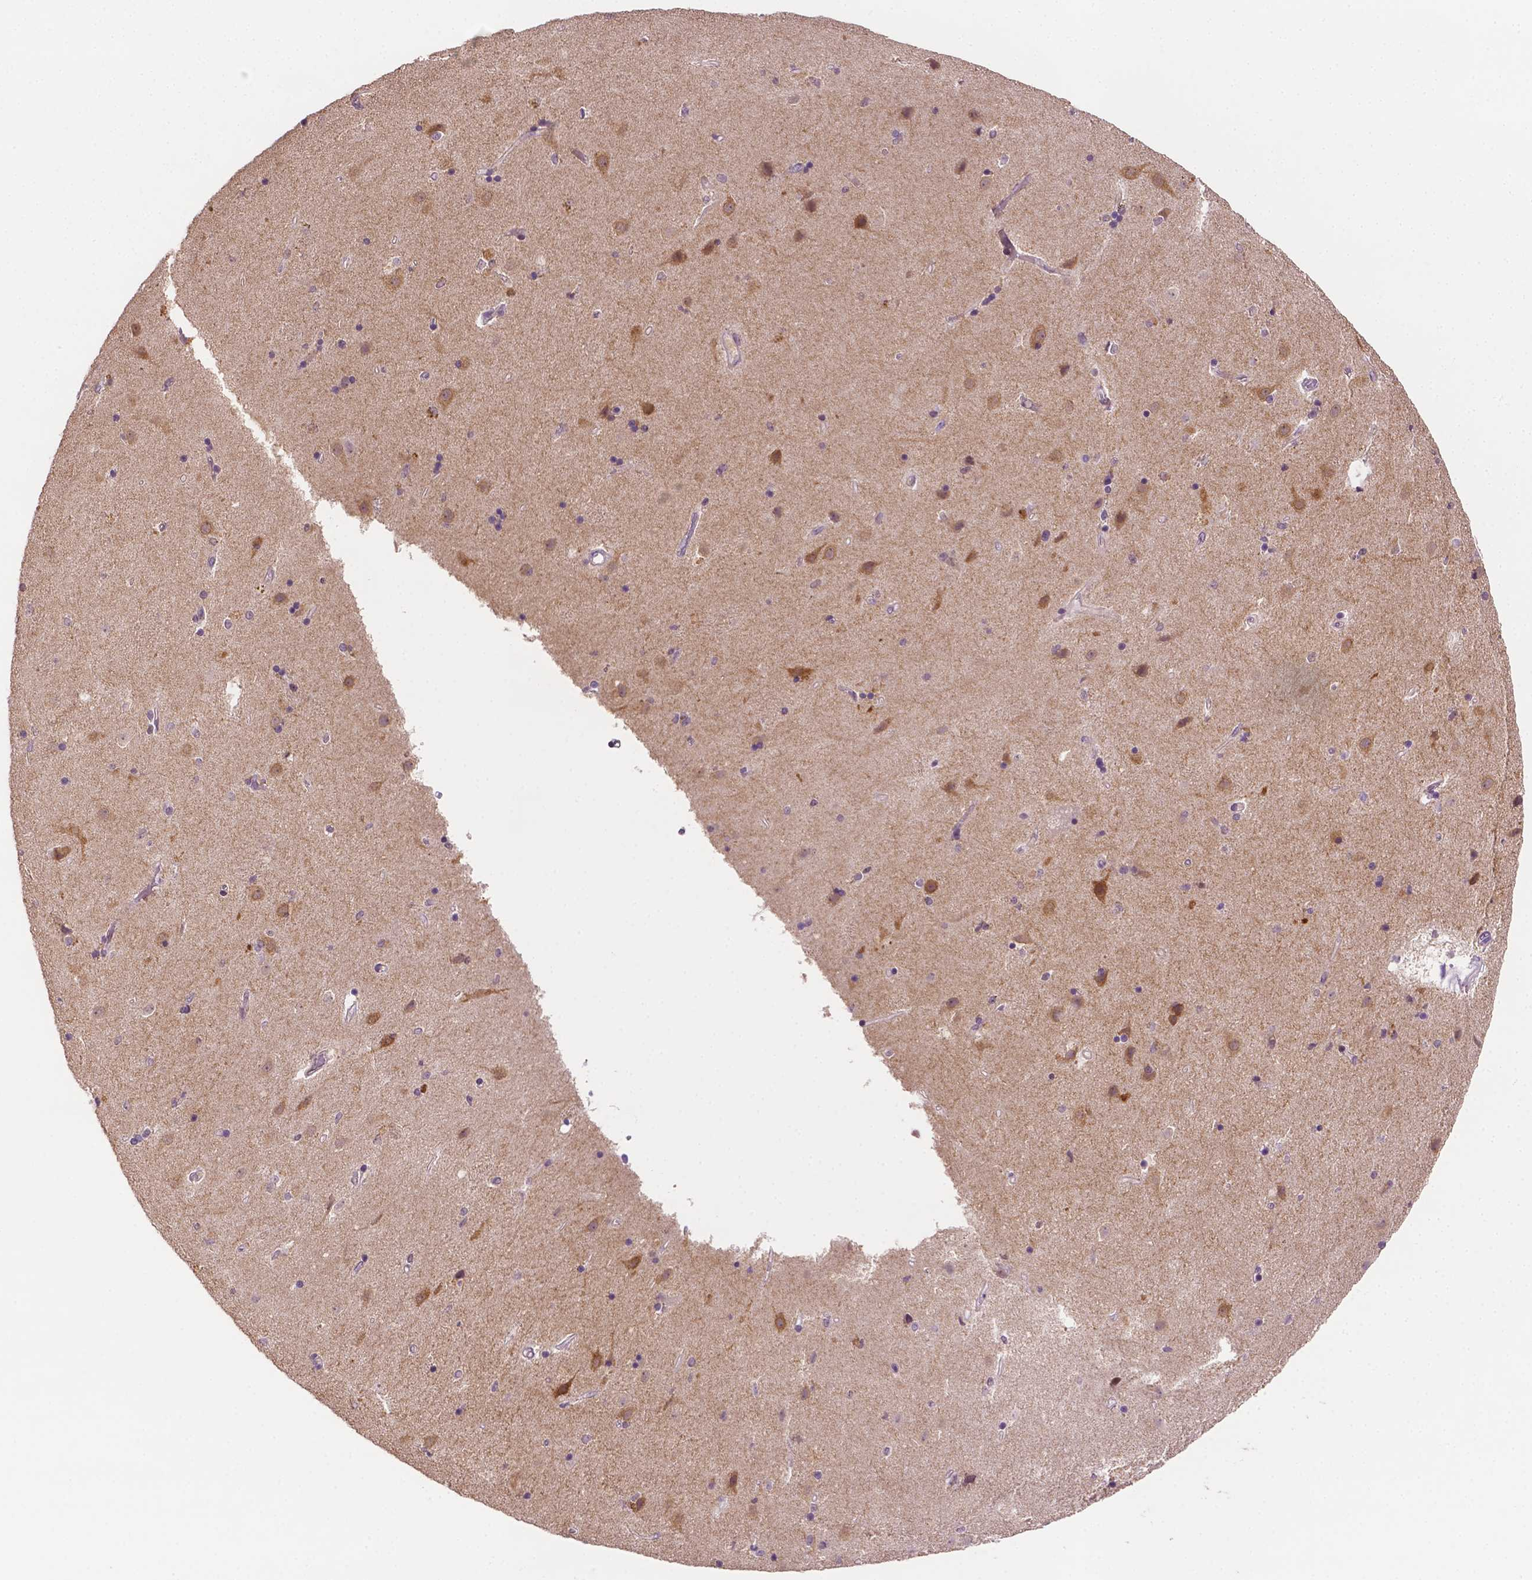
{"staining": {"intensity": "negative", "quantity": "none", "location": "none"}, "tissue": "caudate", "cell_type": "Glial cells", "image_type": "normal", "snomed": [{"axis": "morphology", "description": "Normal tissue, NOS"}, {"axis": "topography", "description": "Lateral ventricle wall"}], "caption": "The immunohistochemistry image has no significant expression in glial cells of caudate.", "gene": "MROH6", "patient": {"sex": "female", "age": 71}}